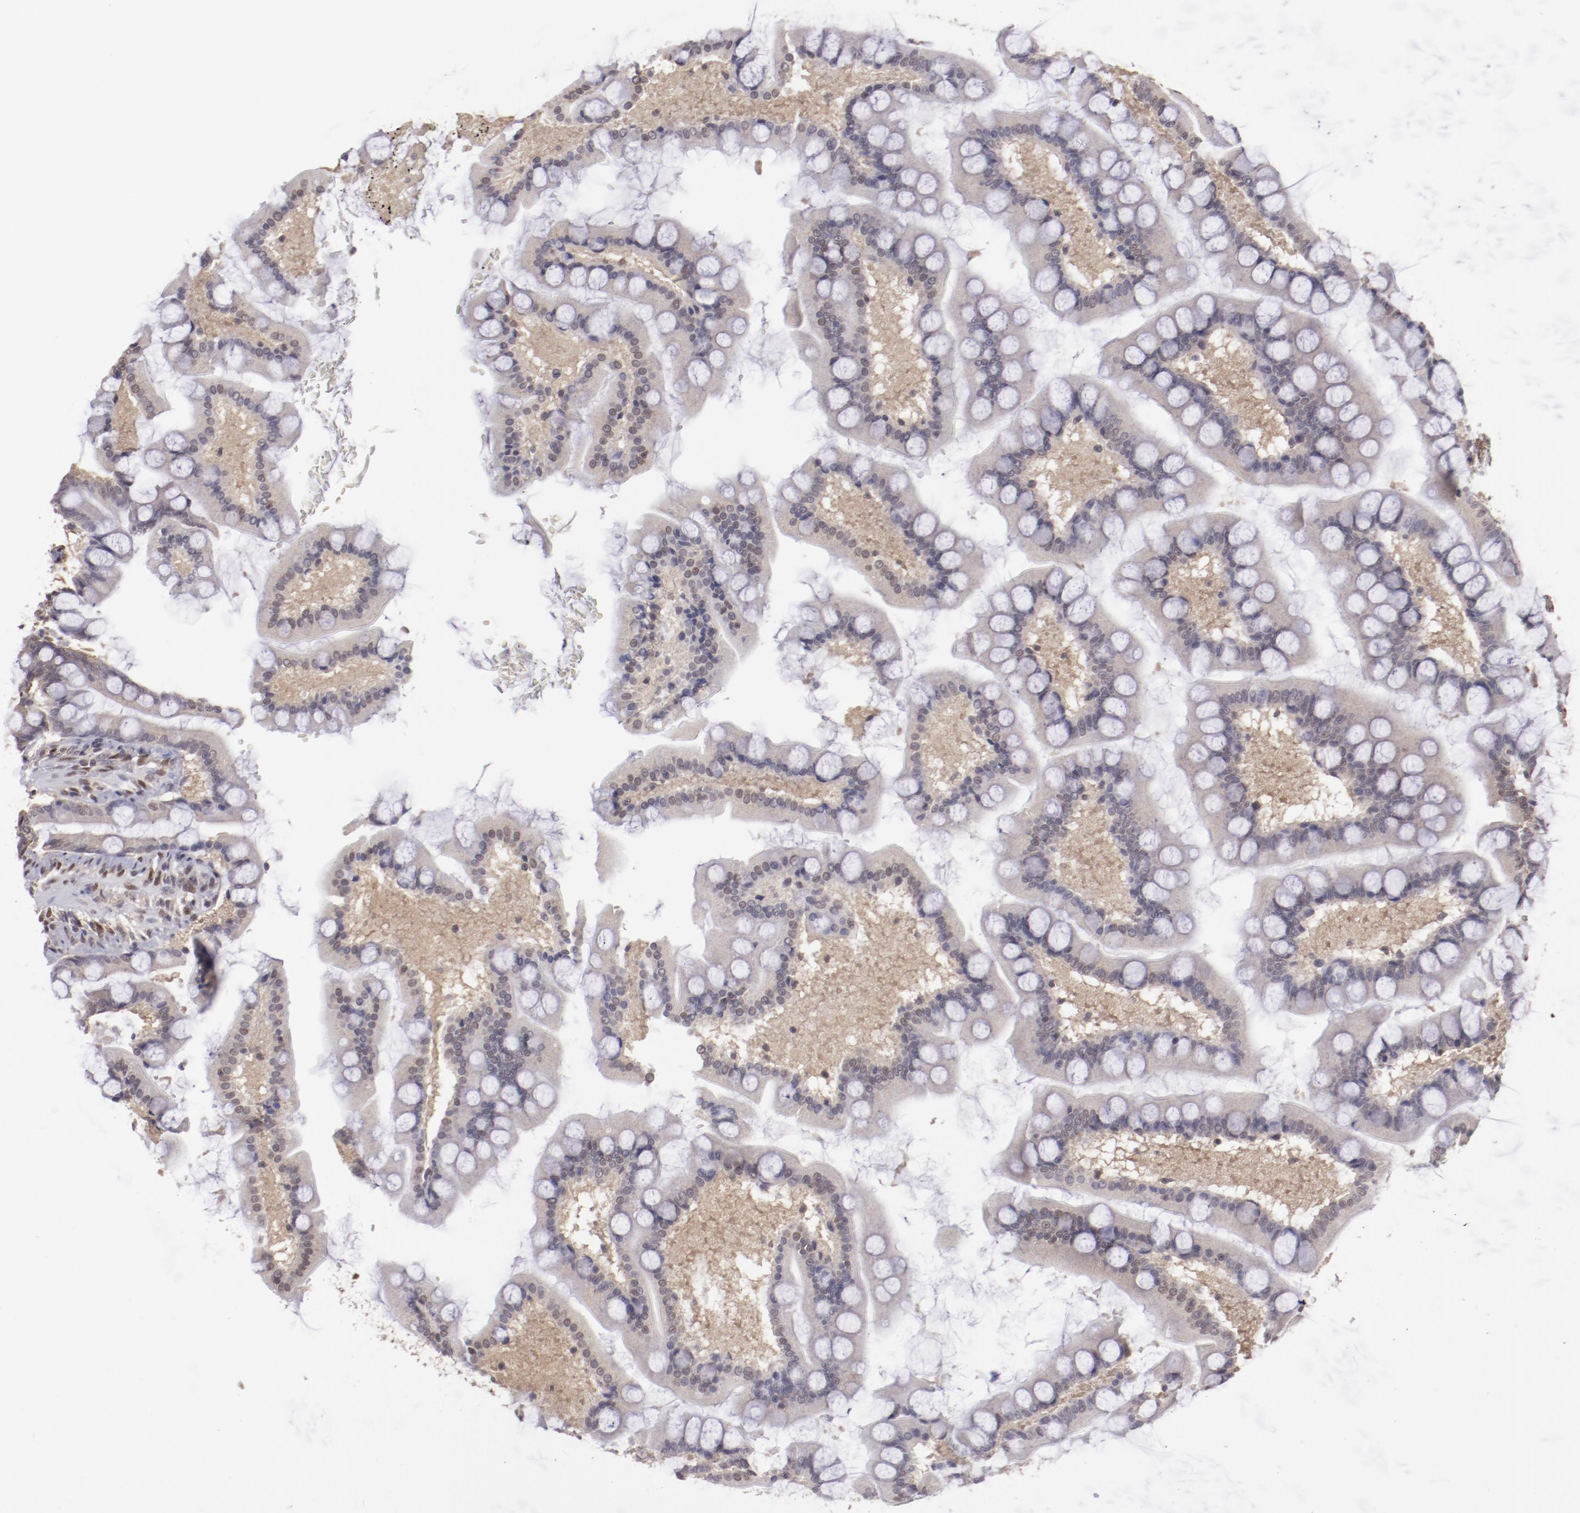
{"staining": {"intensity": "weak", "quantity": ">75%", "location": "cytoplasmic/membranous"}, "tissue": "small intestine", "cell_type": "Glandular cells", "image_type": "normal", "snomed": [{"axis": "morphology", "description": "Normal tissue, NOS"}, {"axis": "topography", "description": "Small intestine"}], "caption": "Human small intestine stained for a protein (brown) shows weak cytoplasmic/membranous positive staining in about >75% of glandular cells.", "gene": "ARNT", "patient": {"sex": "male", "age": 41}}